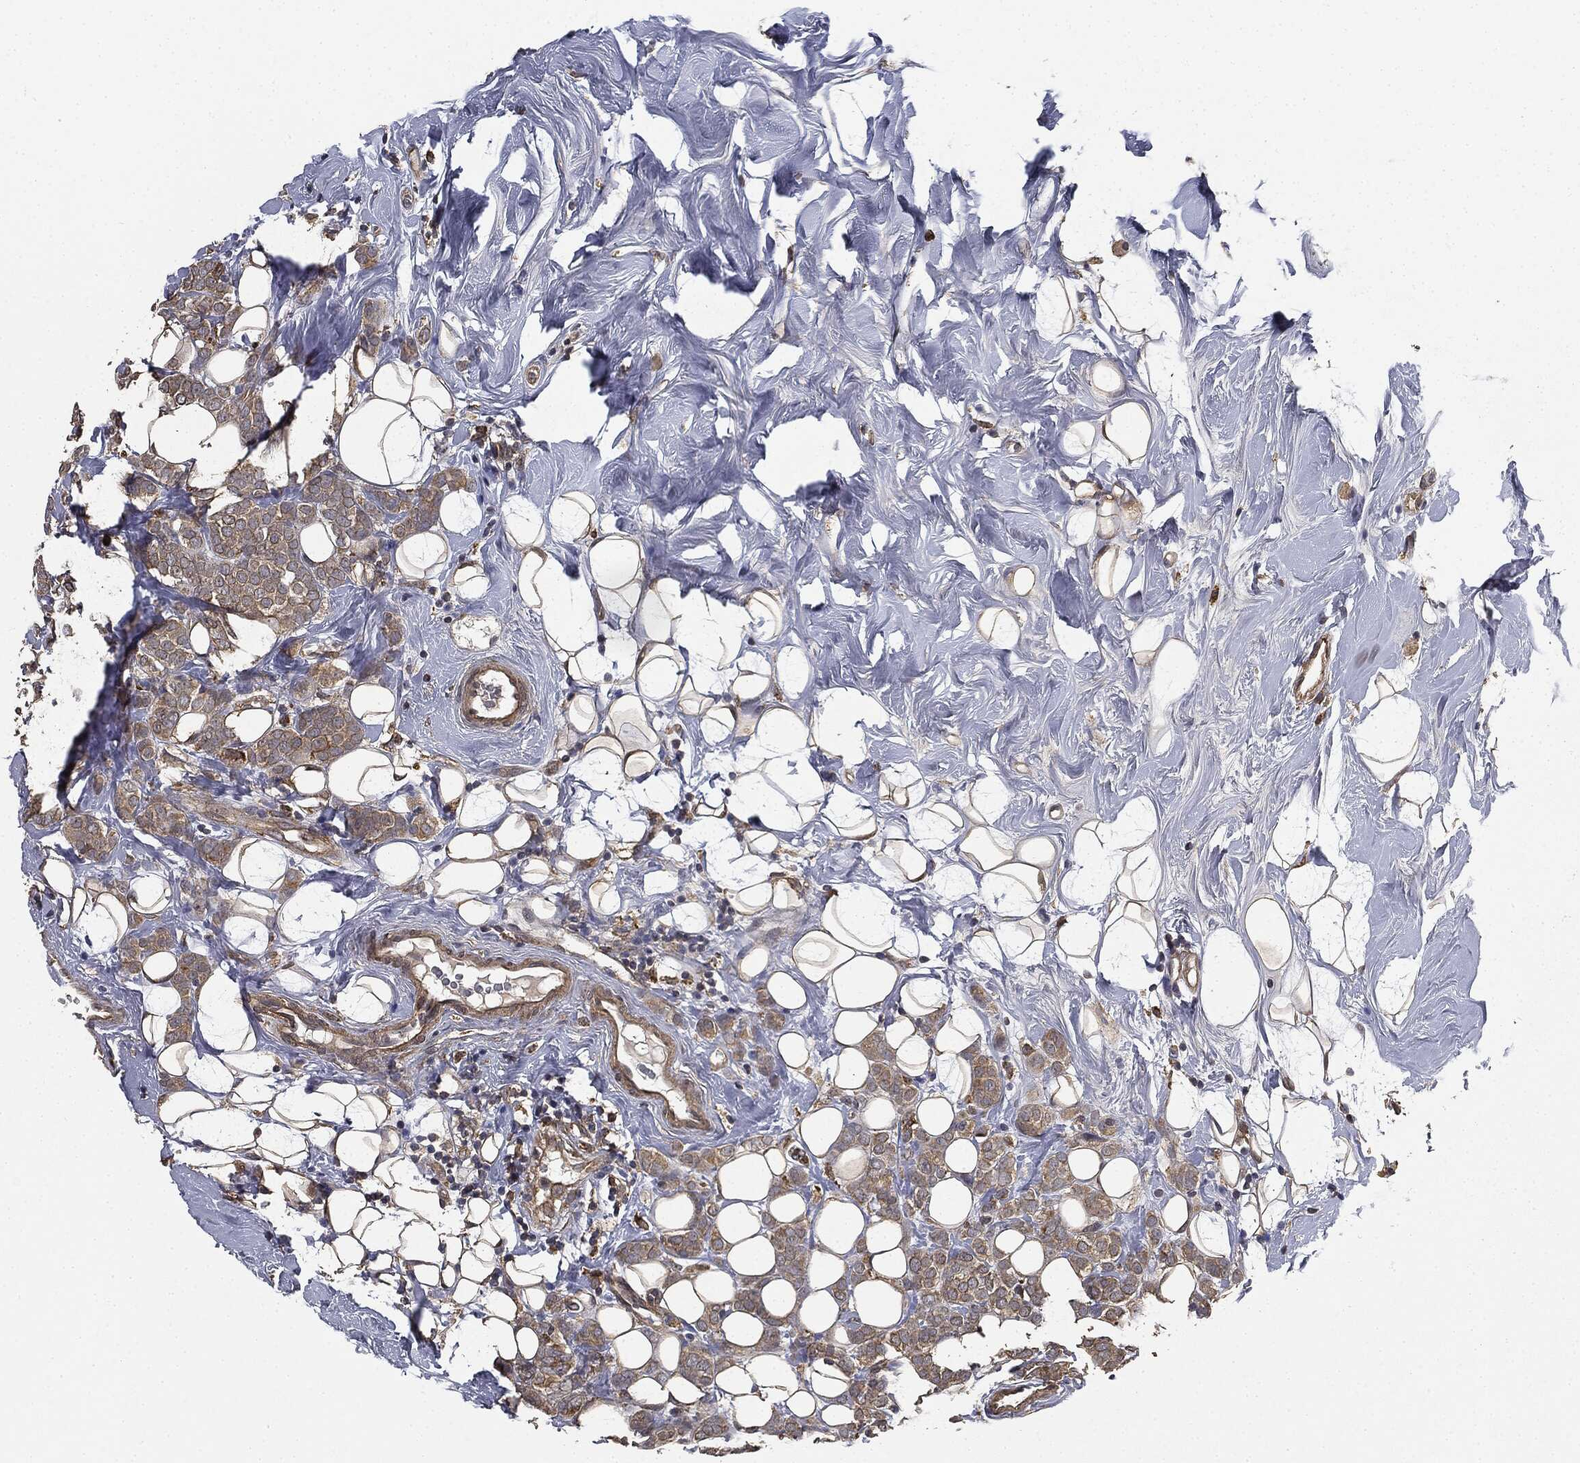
{"staining": {"intensity": "weak", "quantity": ">75%", "location": "cytoplasmic/membranous"}, "tissue": "breast cancer", "cell_type": "Tumor cells", "image_type": "cancer", "snomed": [{"axis": "morphology", "description": "Lobular carcinoma"}, {"axis": "topography", "description": "Breast"}], "caption": "Breast lobular carcinoma stained for a protein (brown) exhibits weak cytoplasmic/membranous positive staining in about >75% of tumor cells.", "gene": "MIER2", "patient": {"sex": "female", "age": 49}}